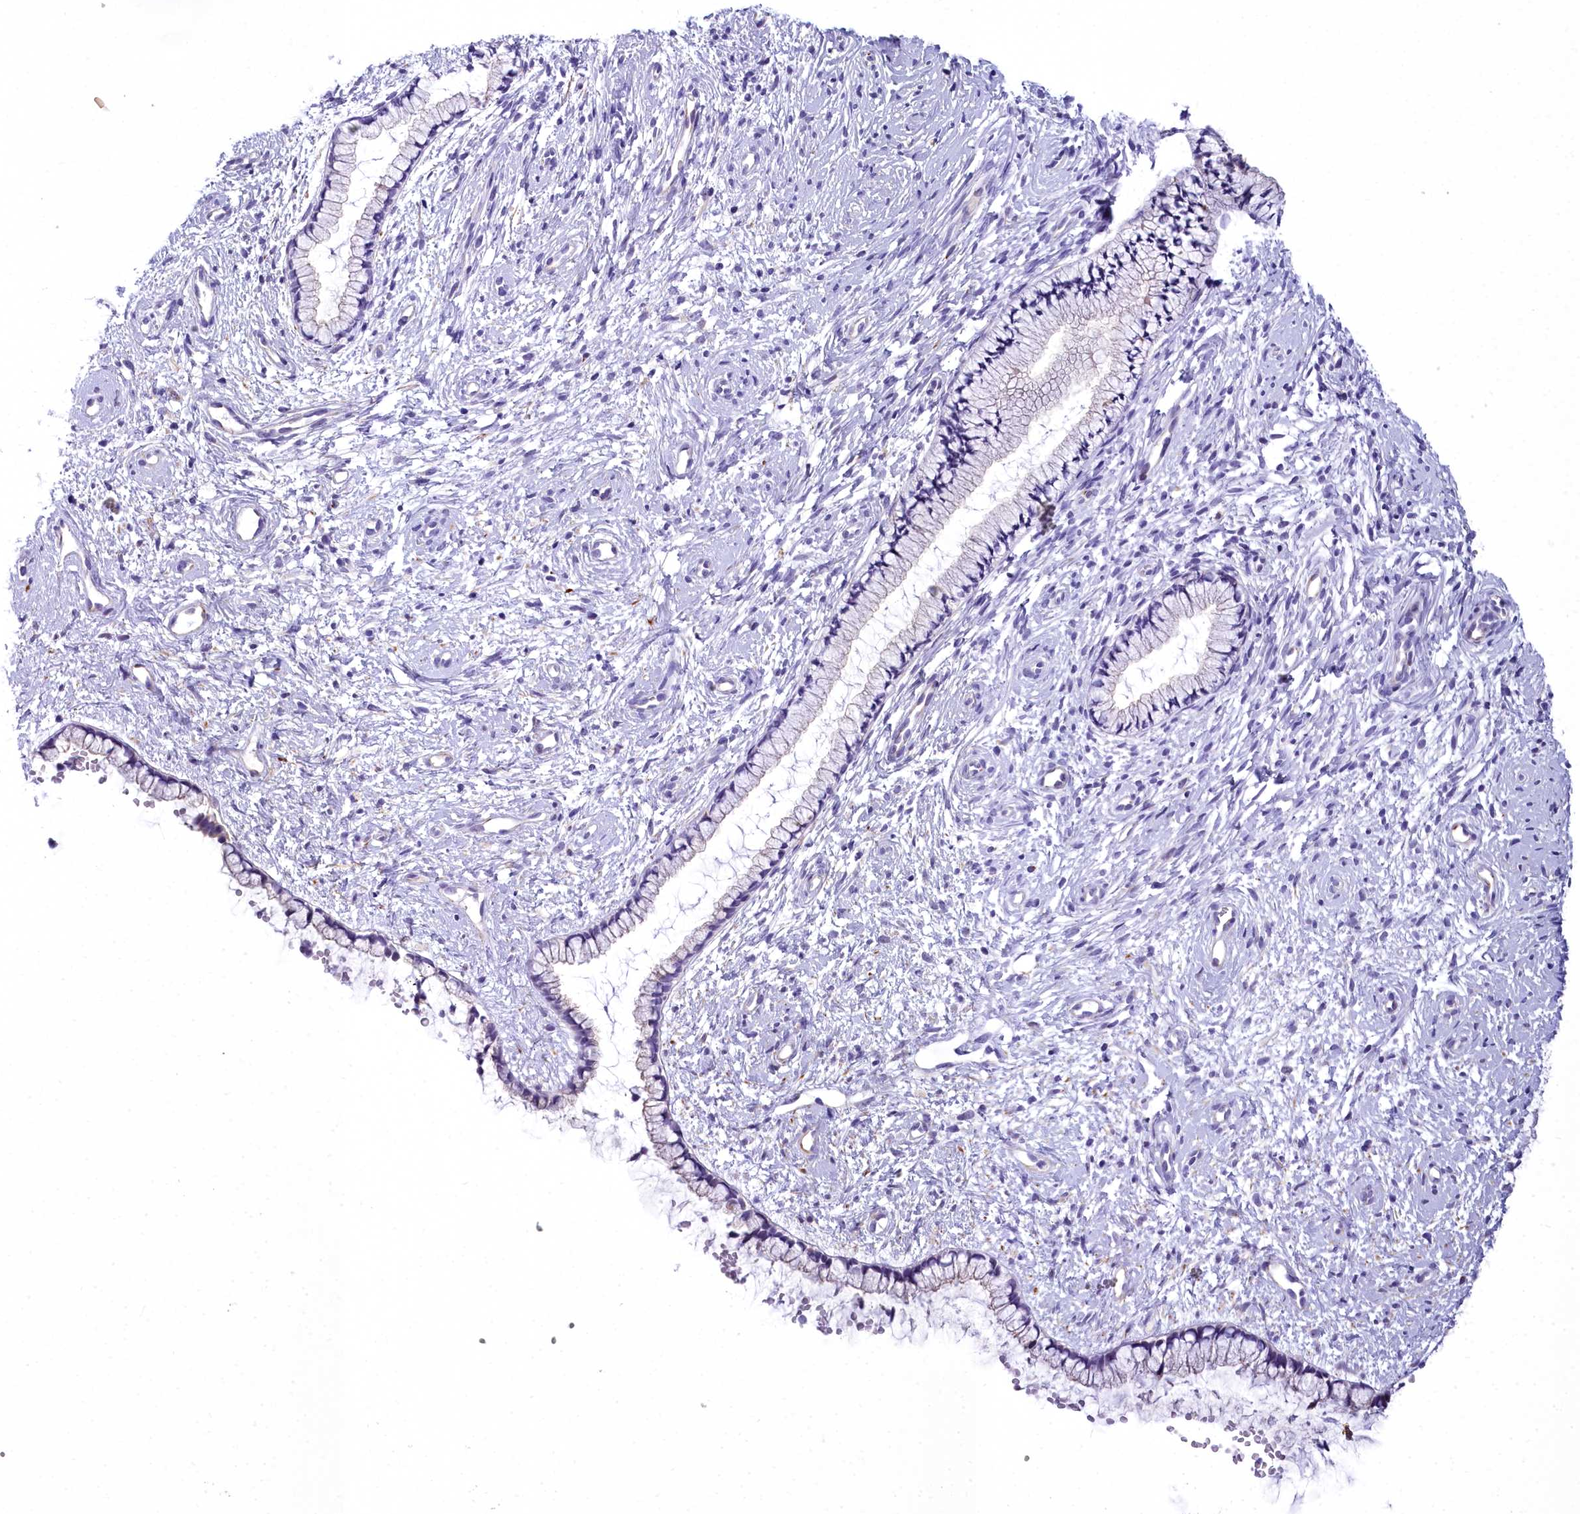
{"staining": {"intensity": "negative", "quantity": "none", "location": "none"}, "tissue": "cervix", "cell_type": "Glandular cells", "image_type": "normal", "snomed": [{"axis": "morphology", "description": "Normal tissue, NOS"}, {"axis": "topography", "description": "Cervix"}], "caption": "DAB (3,3'-diaminobenzidine) immunohistochemical staining of unremarkable human cervix demonstrates no significant staining in glandular cells.", "gene": "TIMM22", "patient": {"sex": "female", "age": 57}}